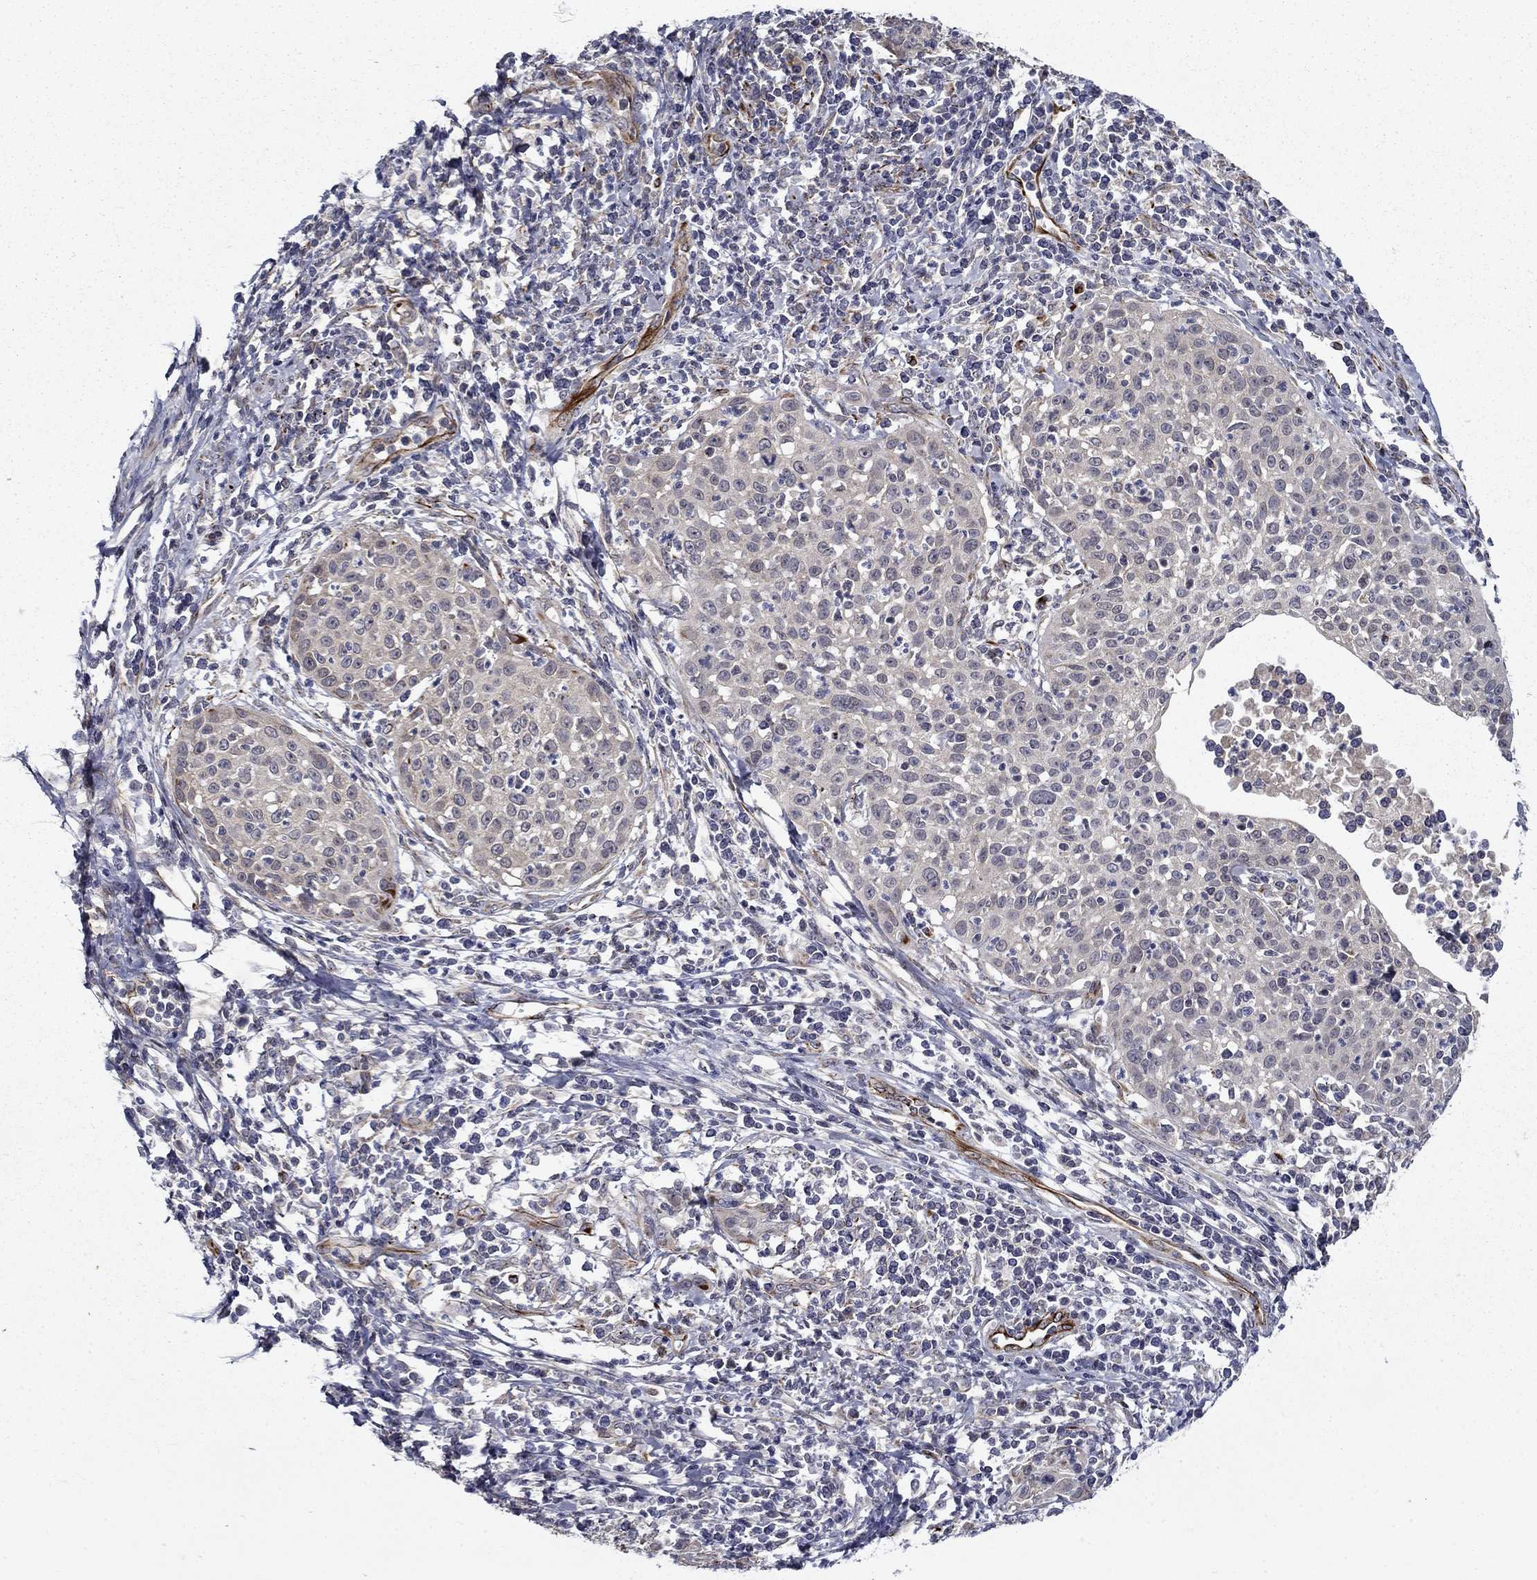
{"staining": {"intensity": "negative", "quantity": "none", "location": "none"}, "tissue": "cervical cancer", "cell_type": "Tumor cells", "image_type": "cancer", "snomed": [{"axis": "morphology", "description": "Squamous cell carcinoma, NOS"}, {"axis": "topography", "description": "Cervix"}], "caption": "Histopathology image shows no protein positivity in tumor cells of squamous cell carcinoma (cervical) tissue.", "gene": "LACTB2", "patient": {"sex": "female", "age": 26}}